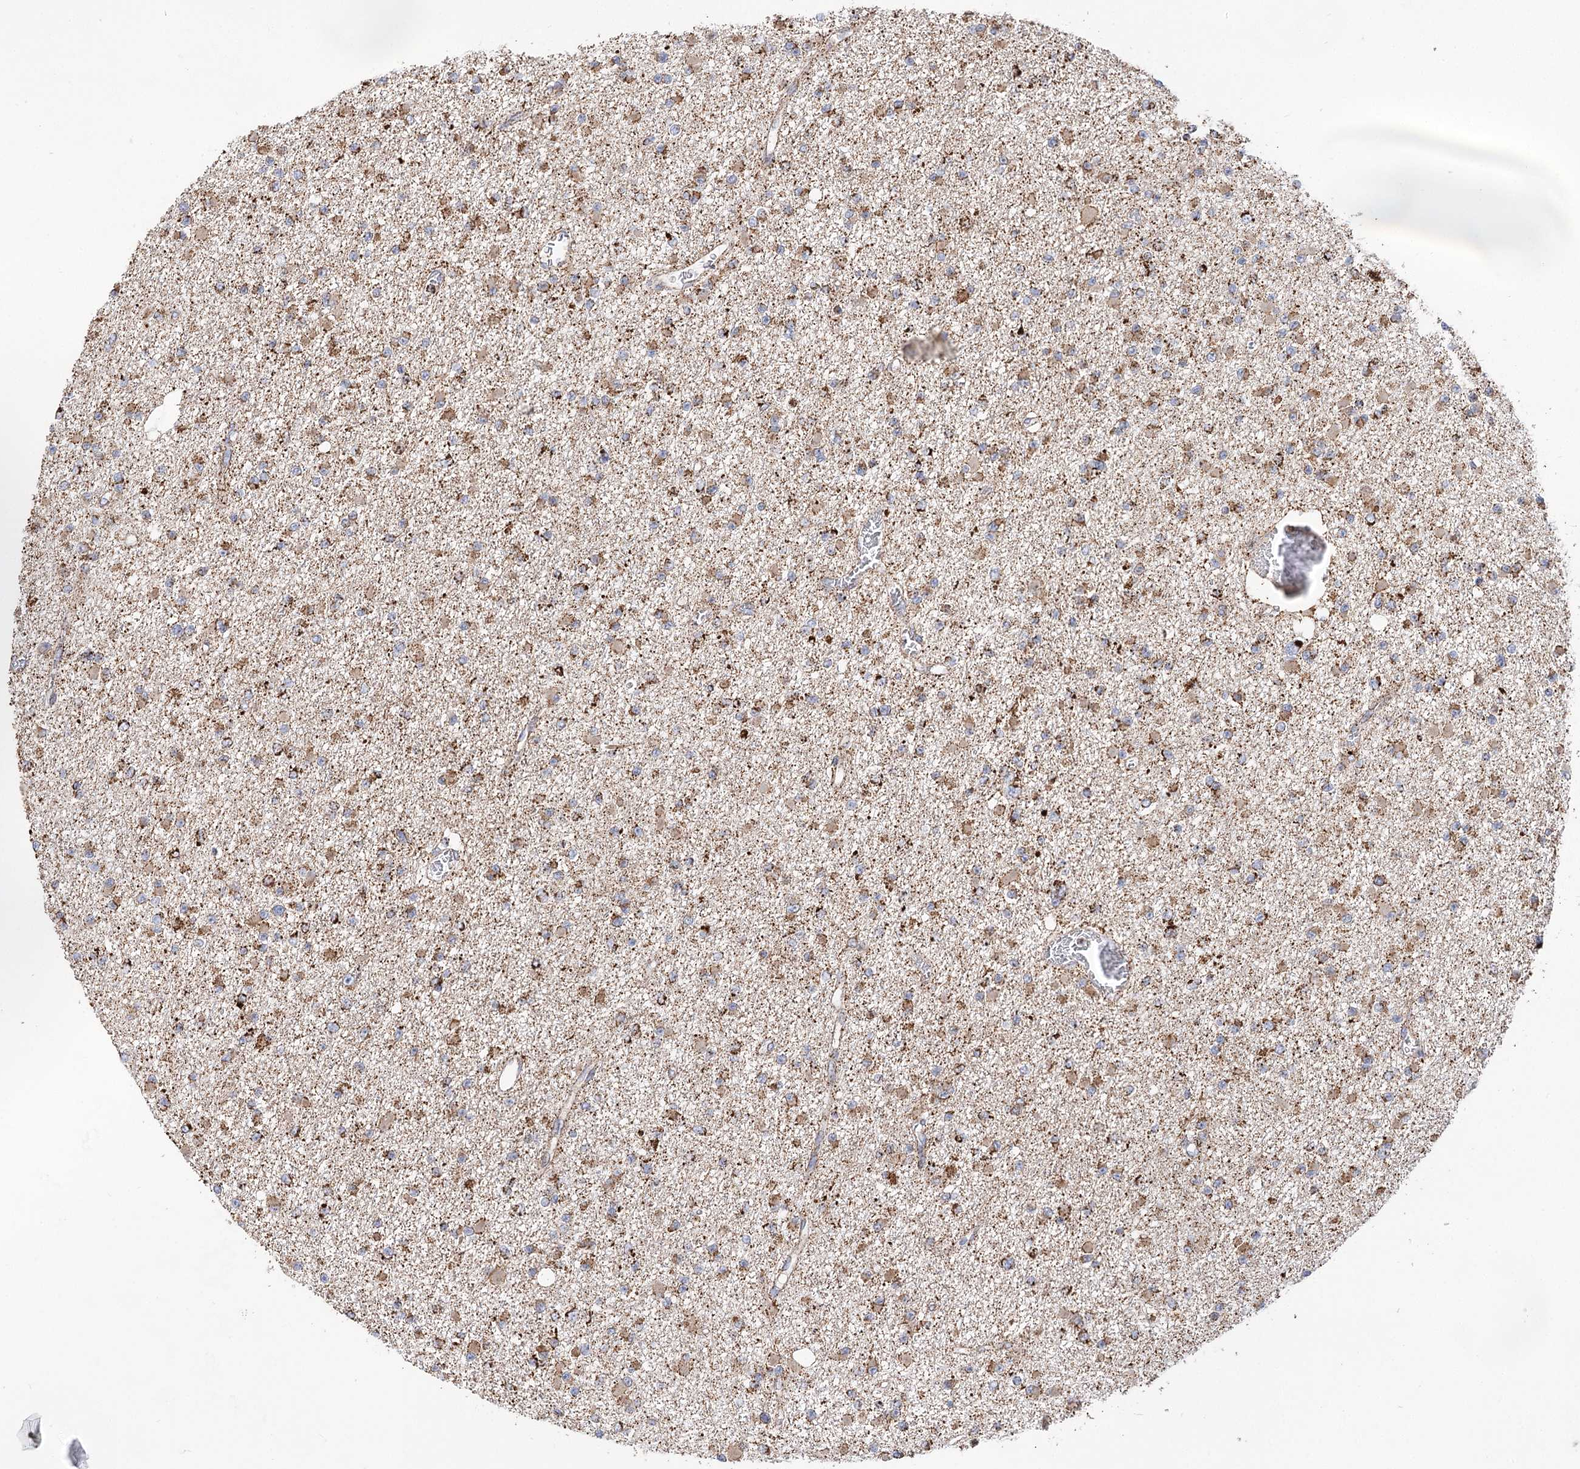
{"staining": {"intensity": "moderate", "quantity": ">75%", "location": "cytoplasmic/membranous"}, "tissue": "glioma", "cell_type": "Tumor cells", "image_type": "cancer", "snomed": [{"axis": "morphology", "description": "Glioma, malignant, Low grade"}, {"axis": "topography", "description": "Brain"}], "caption": "High-magnification brightfield microscopy of glioma stained with DAB (brown) and counterstained with hematoxylin (blue). tumor cells exhibit moderate cytoplasmic/membranous staining is identified in about>75% of cells.", "gene": "NADK2", "patient": {"sex": "female", "age": 22}}